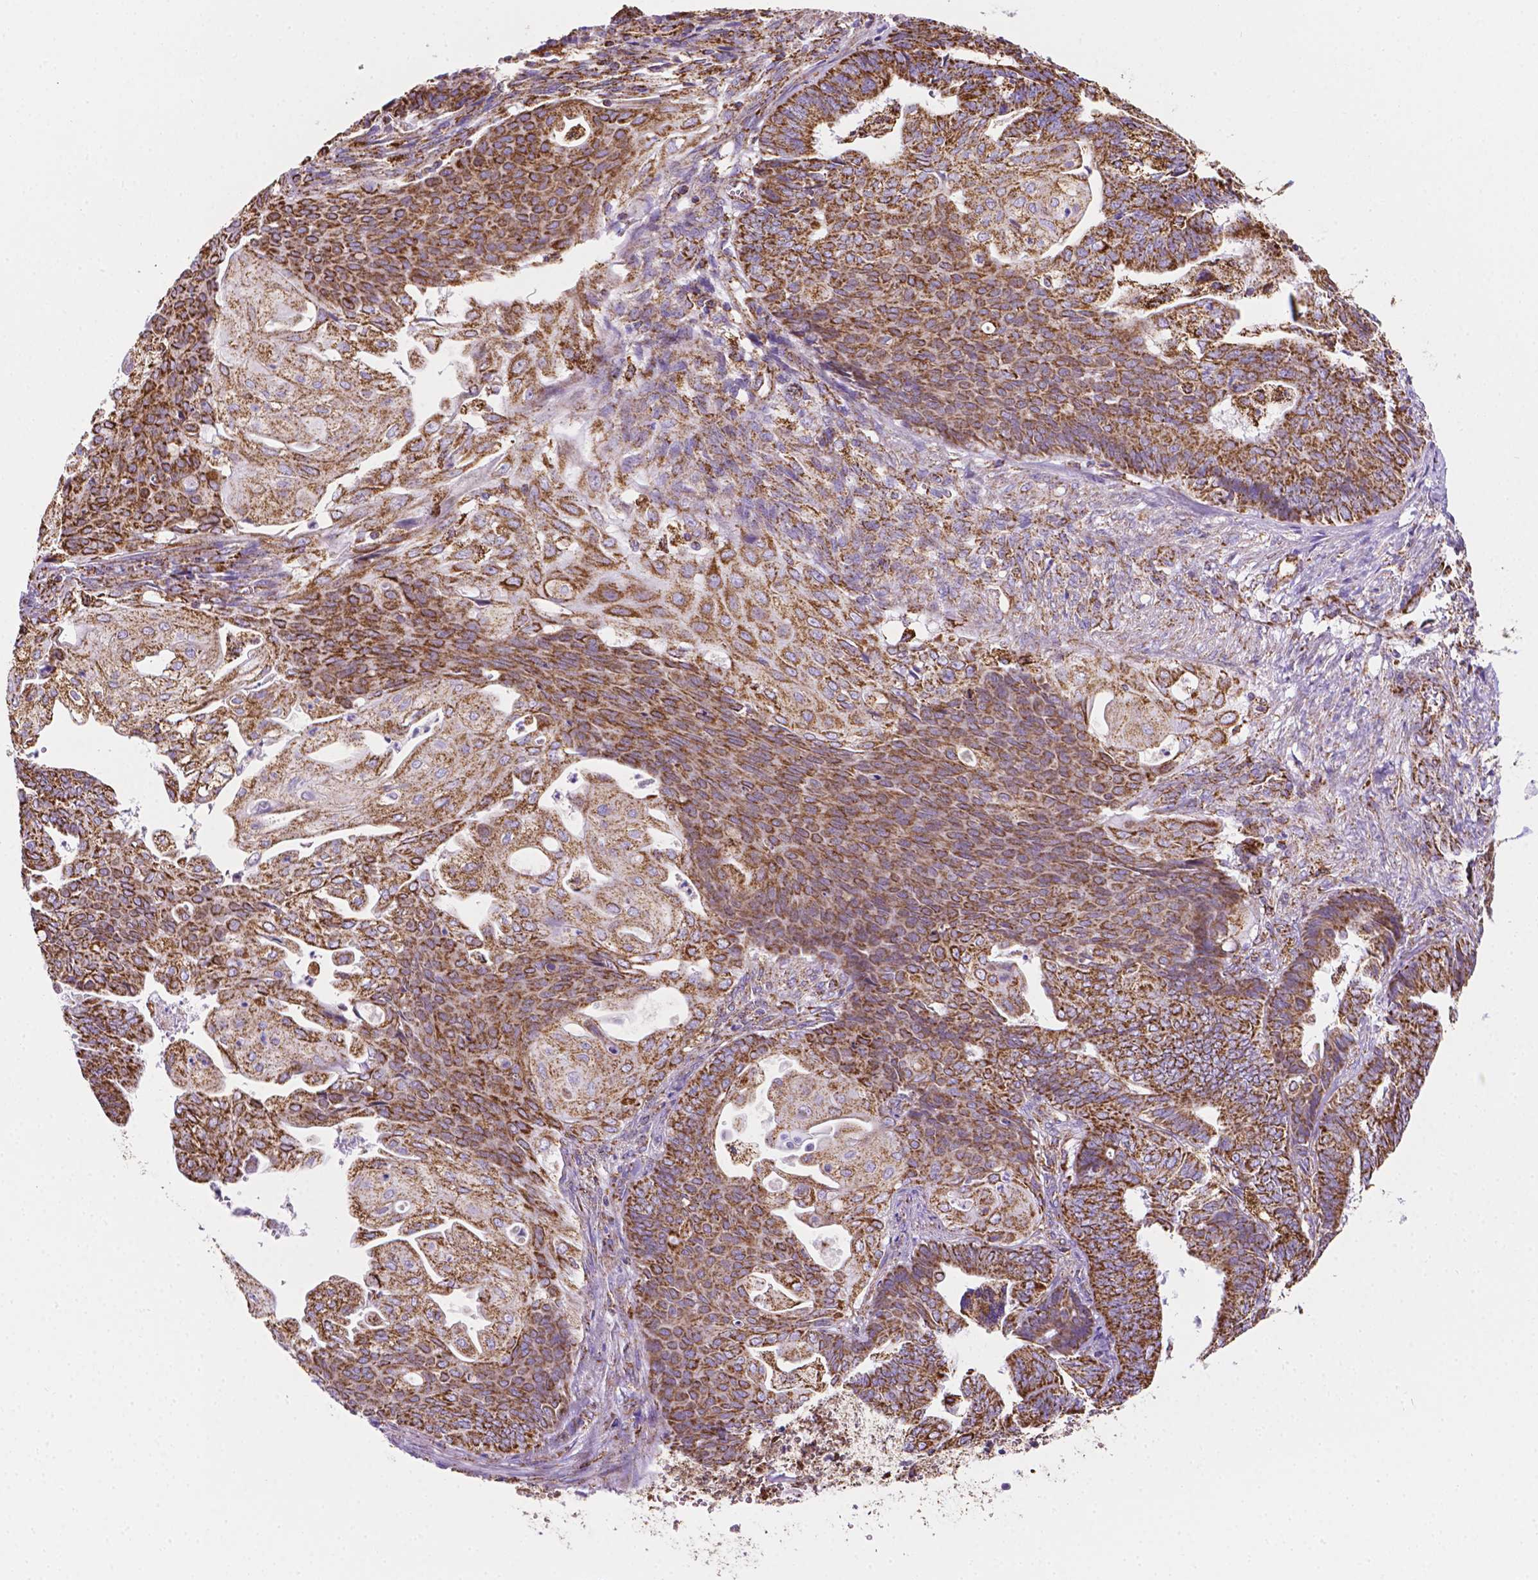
{"staining": {"intensity": "strong", "quantity": ">75%", "location": "cytoplasmic/membranous"}, "tissue": "endometrial cancer", "cell_type": "Tumor cells", "image_type": "cancer", "snomed": [{"axis": "morphology", "description": "Adenocarcinoma, NOS"}, {"axis": "topography", "description": "Endometrium"}], "caption": "An image of human endometrial cancer stained for a protein shows strong cytoplasmic/membranous brown staining in tumor cells.", "gene": "RMDN3", "patient": {"sex": "female", "age": 73}}